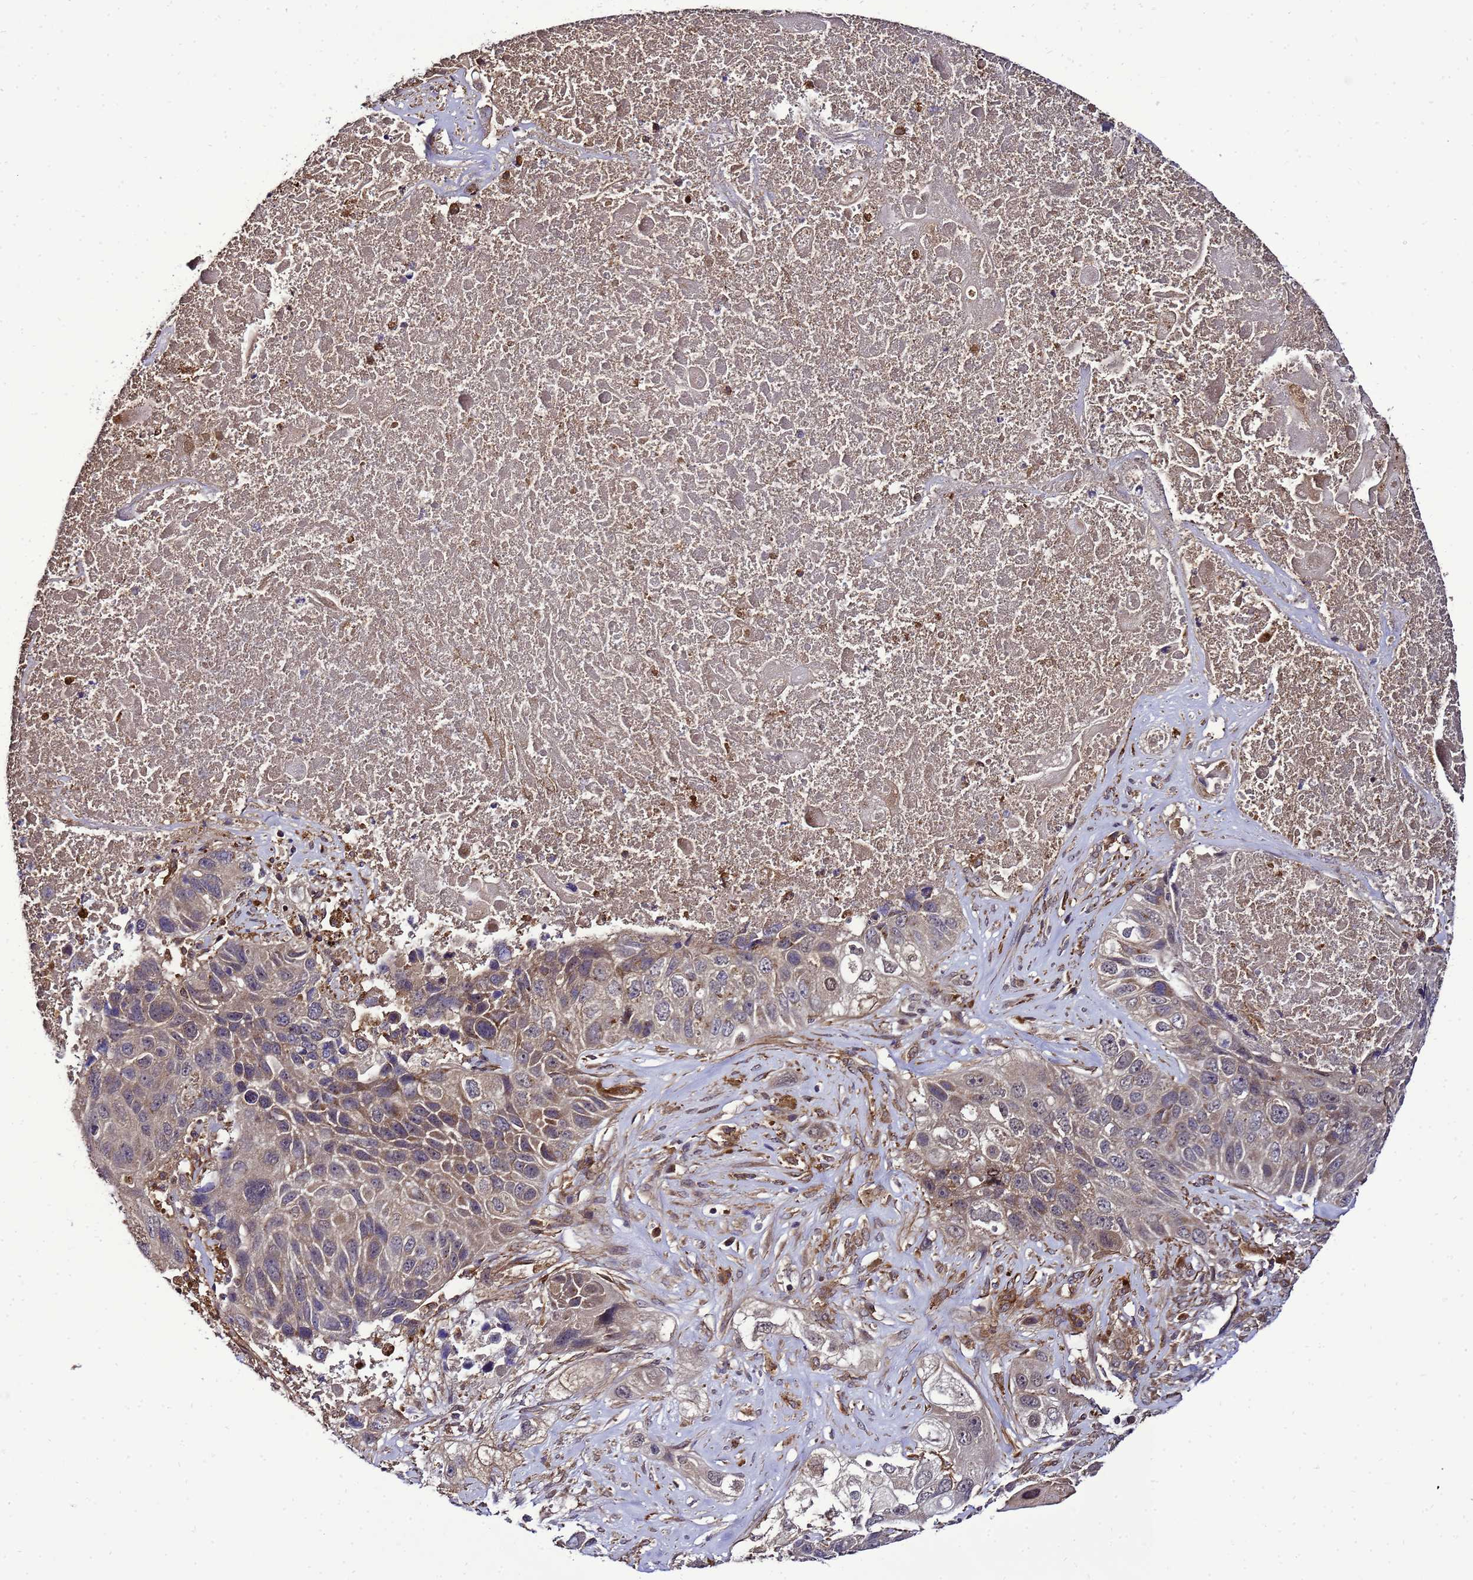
{"staining": {"intensity": "moderate", "quantity": ">75%", "location": "cytoplasmic/membranous"}, "tissue": "lung cancer", "cell_type": "Tumor cells", "image_type": "cancer", "snomed": [{"axis": "morphology", "description": "Squamous cell carcinoma, NOS"}, {"axis": "topography", "description": "Lung"}], "caption": "Lung cancer stained with a brown dye displays moderate cytoplasmic/membranous positive positivity in approximately >75% of tumor cells.", "gene": "TRABD", "patient": {"sex": "male", "age": 61}}